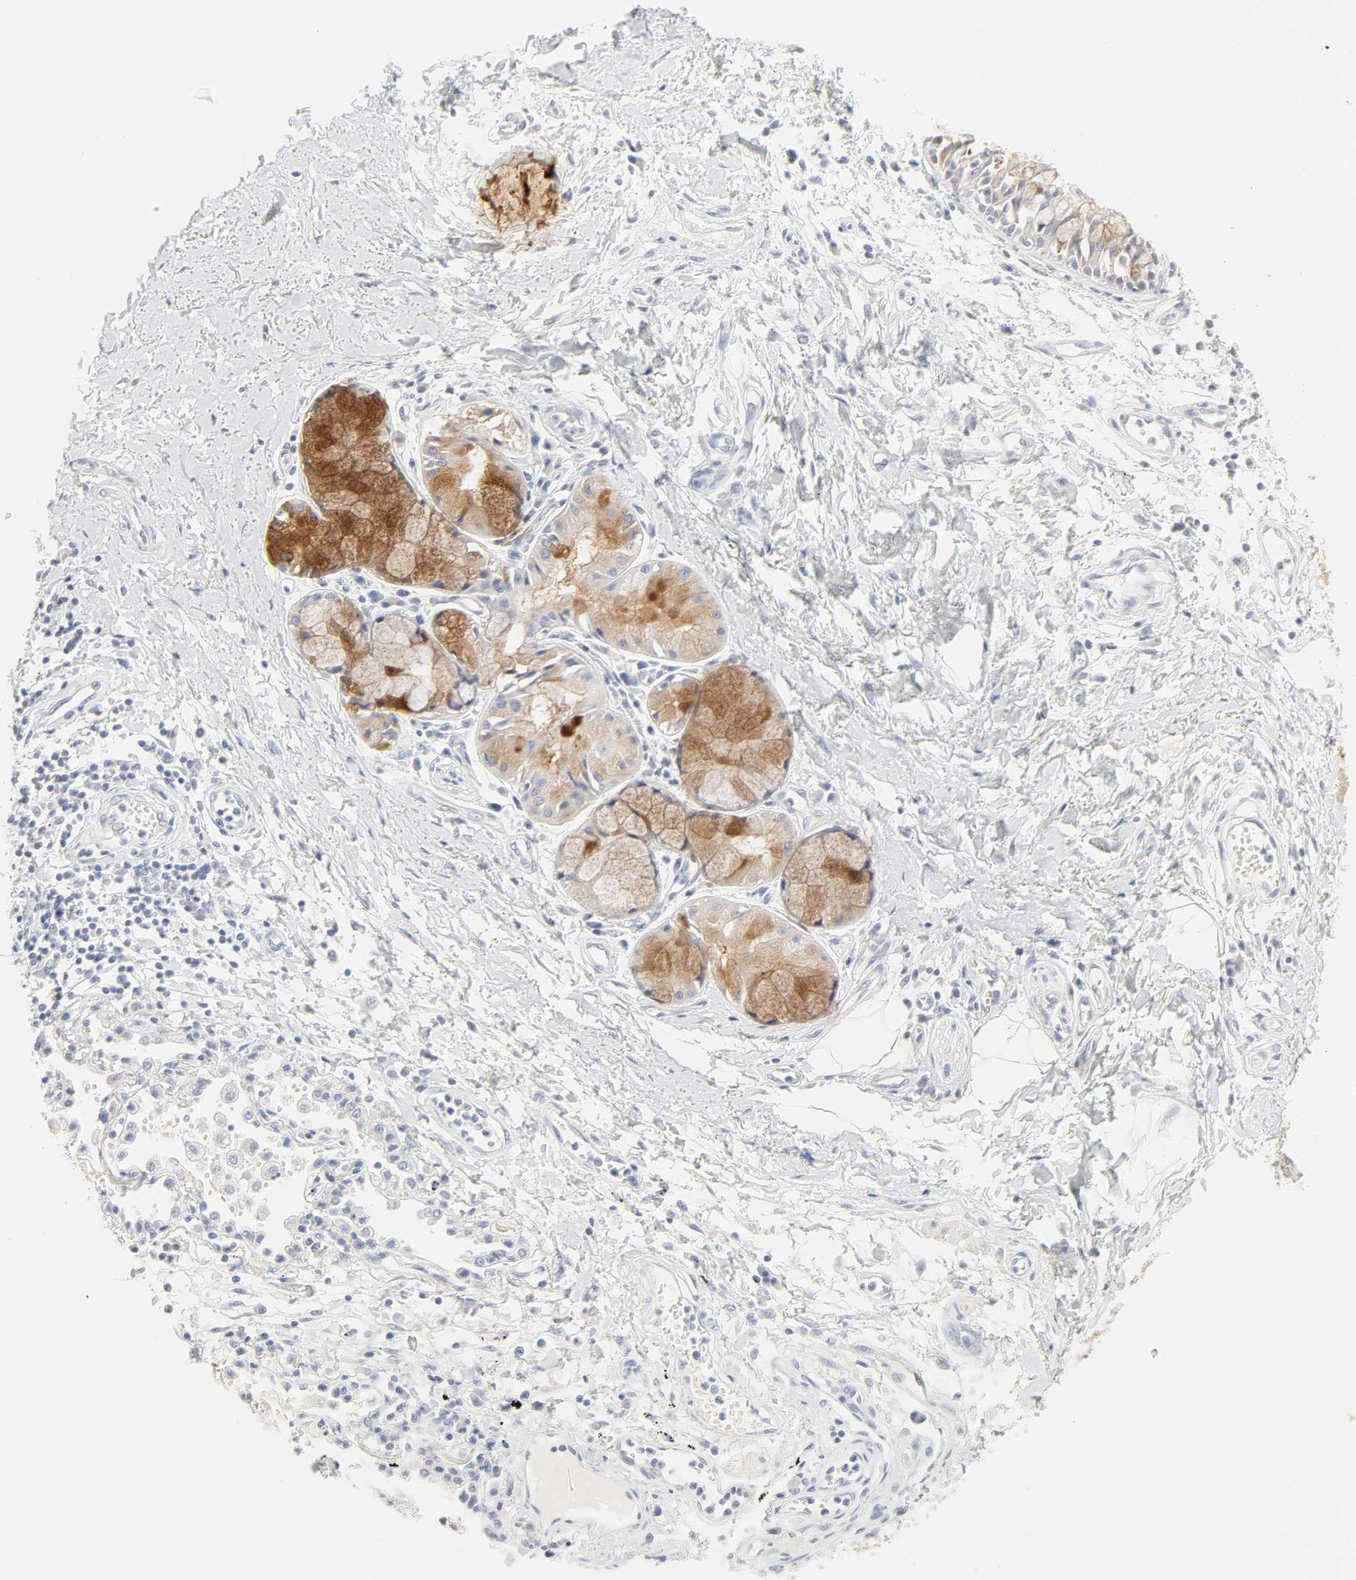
{"staining": {"intensity": "negative", "quantity": "none", "location": "none"}, "tissue": "adipose tissue", "cell_type": "Adipocytes", "image_type": "normal", "snomed": [{"axis": "morphology", "description": "Normal tissue, NOS"}, {"axis": "morphology", "description": "Adenocarcinoma, NOS"}, {"axis": "topography", "description": "Cartilage tissue"}, {"axis": "topography", "description": "Bronchus"}, {"axis": "topography", "description": "Lung"}], "caption": "An image of human adipose tissue is negative for staining in adipocytes.", "gene": "FCGBP", "patient": {"sex": "female", "age": 67}}